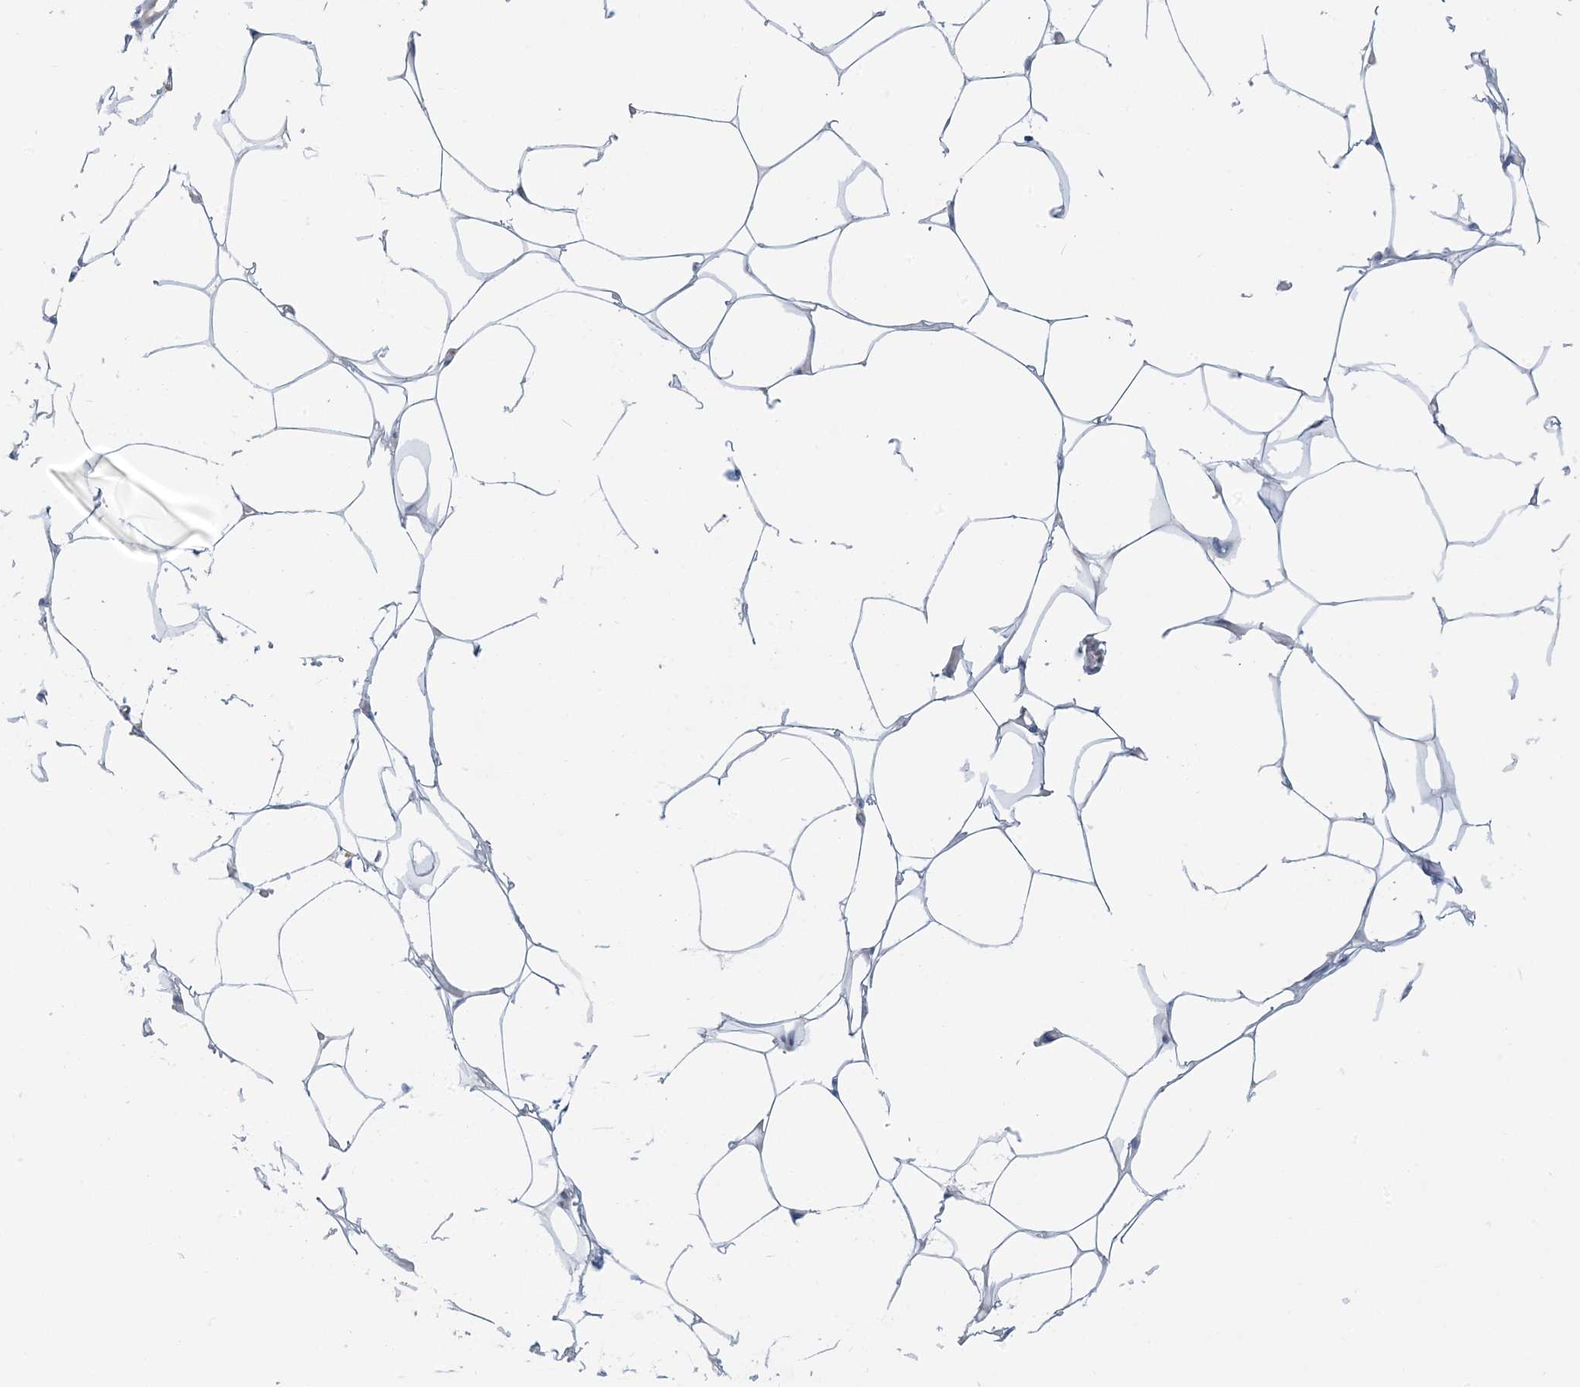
{"staining": {"intensity": "negative", "quantity": "none", "location": "none"}, "tissue": "adipose tissue", "cell_type": "Adipocytes", "image_type": "normal", "snomed": [{"axis": "morphology", "description": "Normal tissue, NOS"}, {"axis": "topography", "description": "Breast"}], "caption": "Adipocytes show no significant expression in unremarkable adipose tissue. Nuclei are stained in blue.", "gene": "ZCCHC12", "patient": {"sex": "female", "age": 23}}